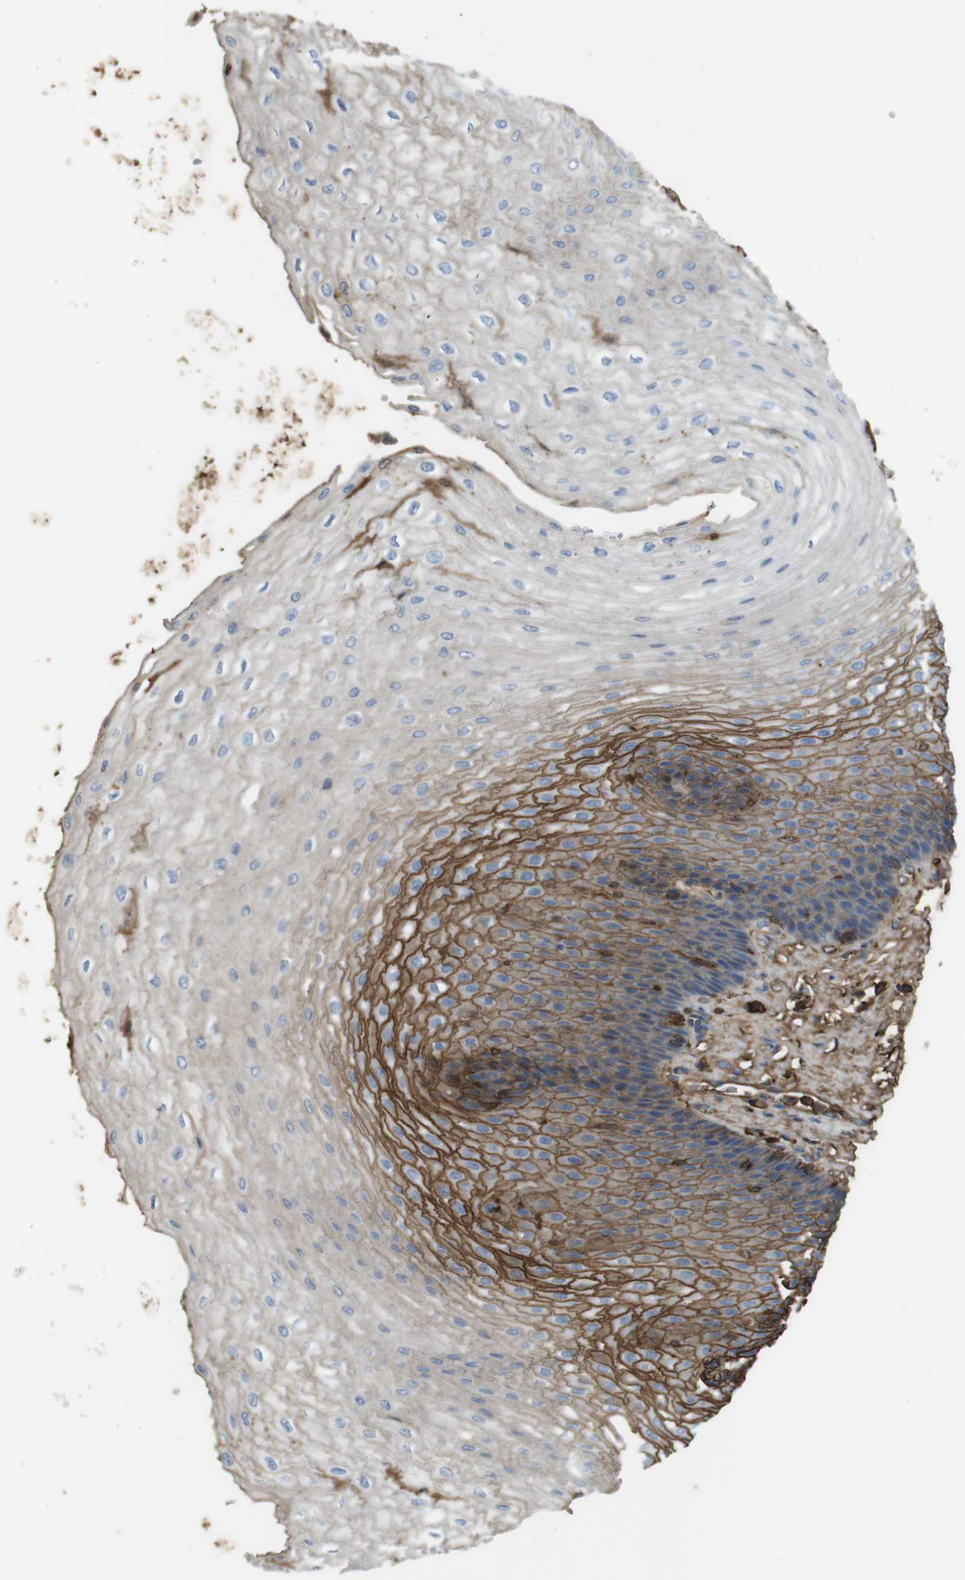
{"staining": {"intensity": "moderate", "quantity": "25%-75%", "location": "cytoplasmic/membranous"}, "tissue": "esophagus", "cell_type": "Squamous epithelial cells", "image_type": "normal", "snomed": [{"axis": "morphology", "description": "Normal tissue, NOS"}, {"axis": "topography", "description": "Esophagus"}], "caption": "A micrograph of esophagus stained for a protein reveals moderate cytoplasmic/membranous brown staining in squamous epithelial cells. The staining is performed using DAB (3,3'-diaminobenzidine) brown chromogen to label protein expression. The nuclei are counter-stained blue using hematoxylin.", "gene": "LTBP4", "patient": {"sex": "female", "age": 72}}